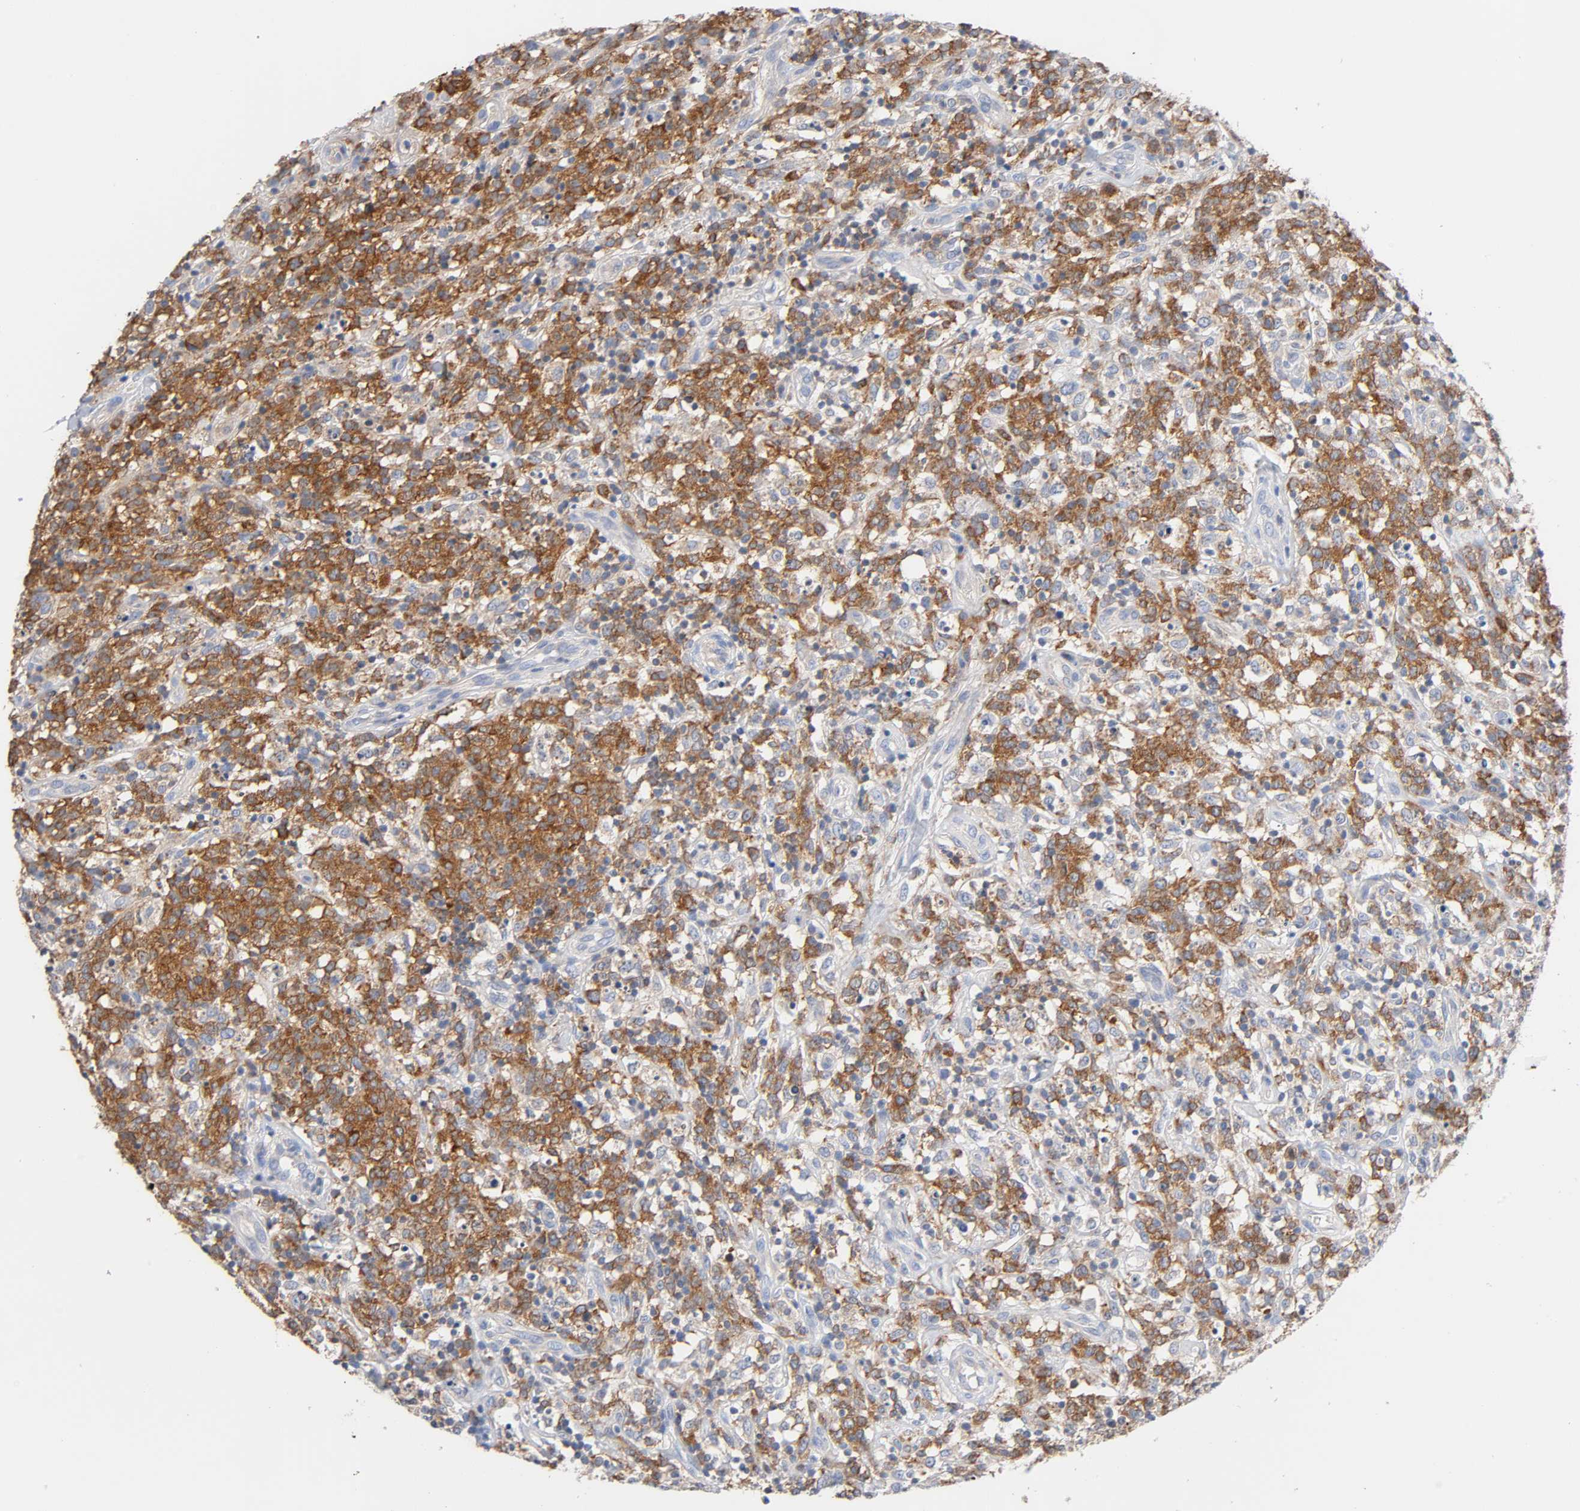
{"staining": {"intensity": "strong", "quantity": ">75%", "location": "cytoplasmic/membranous"}, "tissue": "lymphoma", "cell_type": "Tumor cells", "image_type": "cancer", "snomed": [{"axis": "morphology", "description": "Malignant lymphoma, non-Hodgkin's type, High grade"}, {"axis": "topography", "description": "Lymph node"}], "caption": "A histopathology image of lymphoma stained for a protein exhibits strong cytoplasmic/membranous brown staining in tumor cells. (Stains: DAB (3,3'-diaminobenzidine) in brown, nuclei in blue, Microscopy: brightfield microscopy at high magnification).", "gene": "MALT1", "patient": {"sex": "female", "age": 73}}